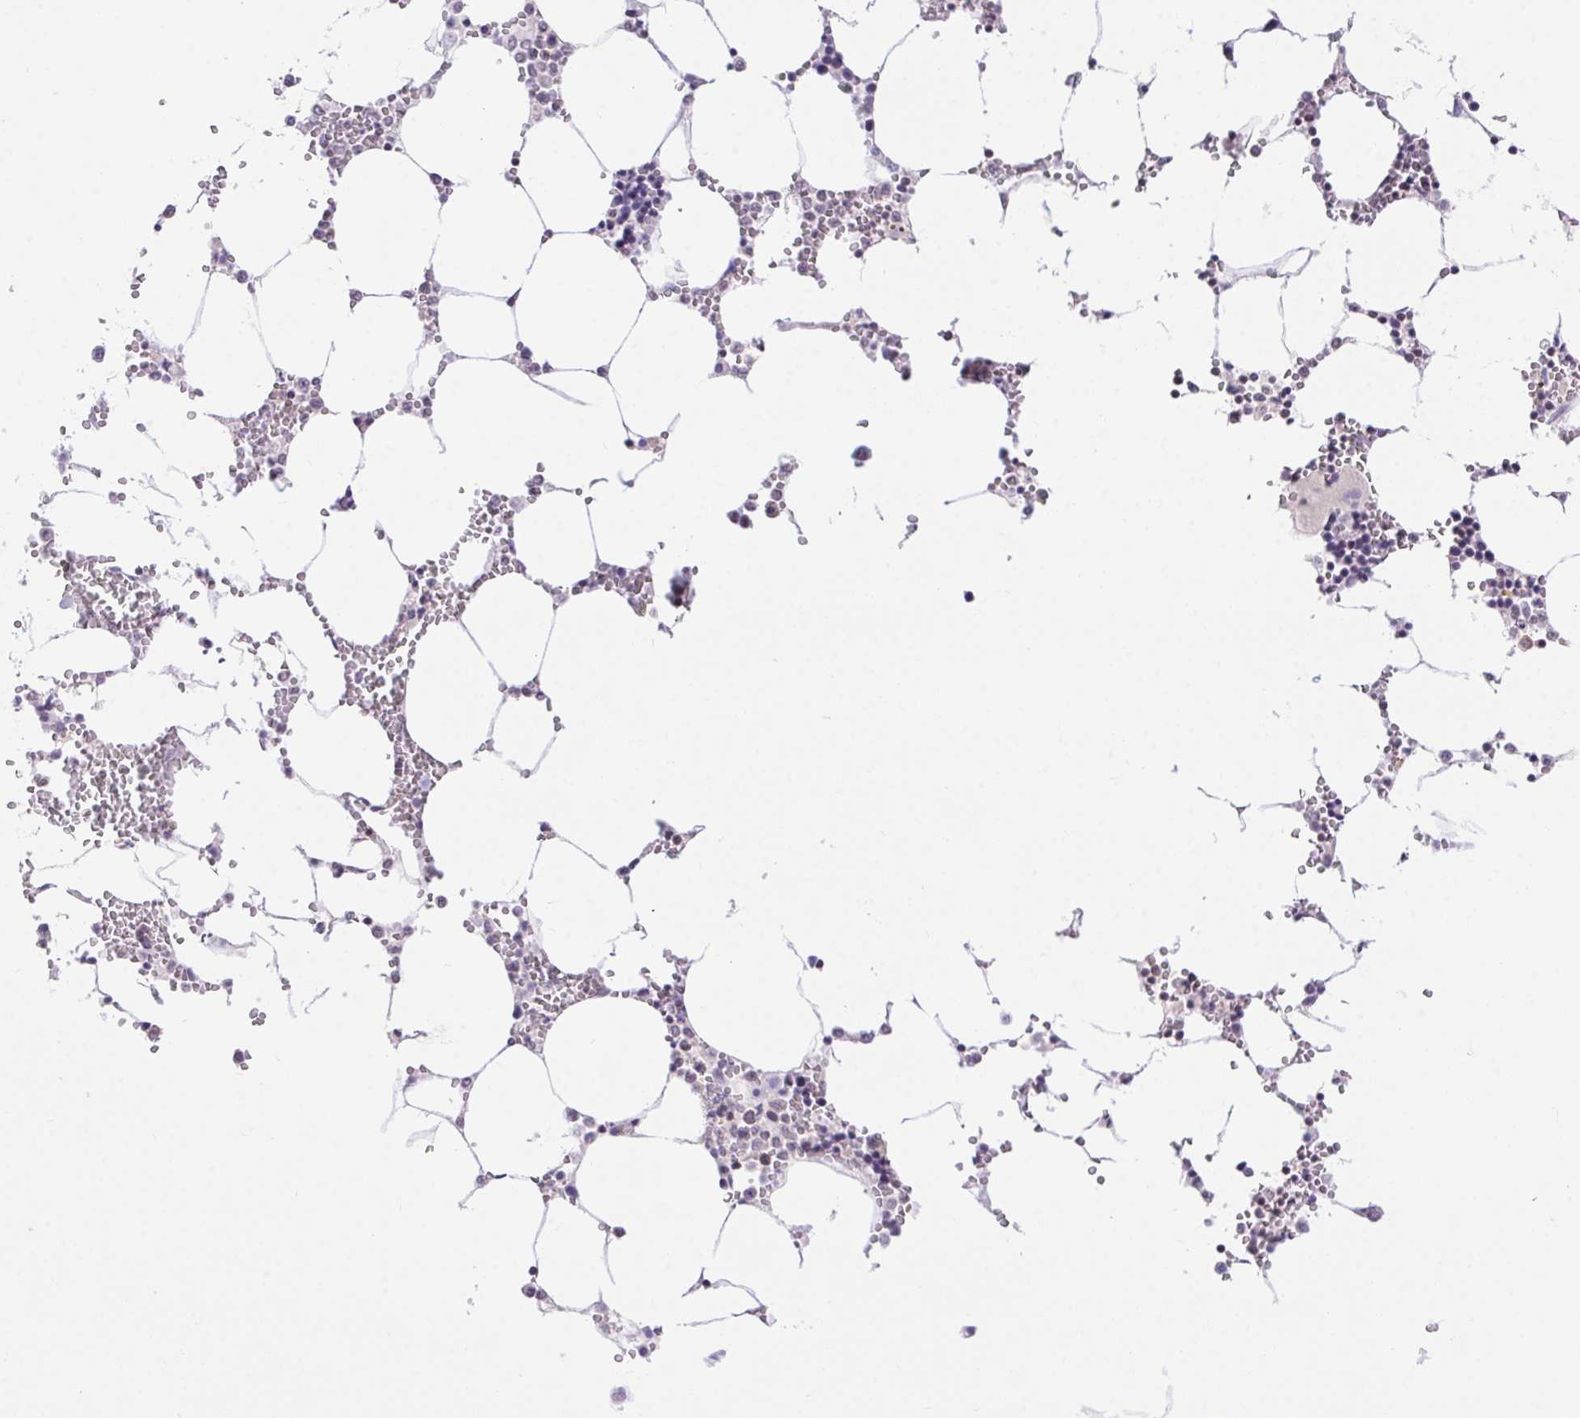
{"staining": {"intensity": "moderate", "quantity": "25%-75%", "location": "nuclear"}, "tissue": "bone marrow", "cell_type": "Hematopoietic cells", "image_type": "normal", "snomed": [{"axis": "morphology", "description": "Normal tissue, NOS"}, {"axis": "topography", "description": "Bone marrow"}], "caption": "Immunohistochemical staining of normal bone marrow demonstrates 25%-75% levels of moderate nuclear protein staining in about 25%-75% of hematopoietic cells.", "gene": "DDX17", "patient": {"sex": "male", "age": 54}}